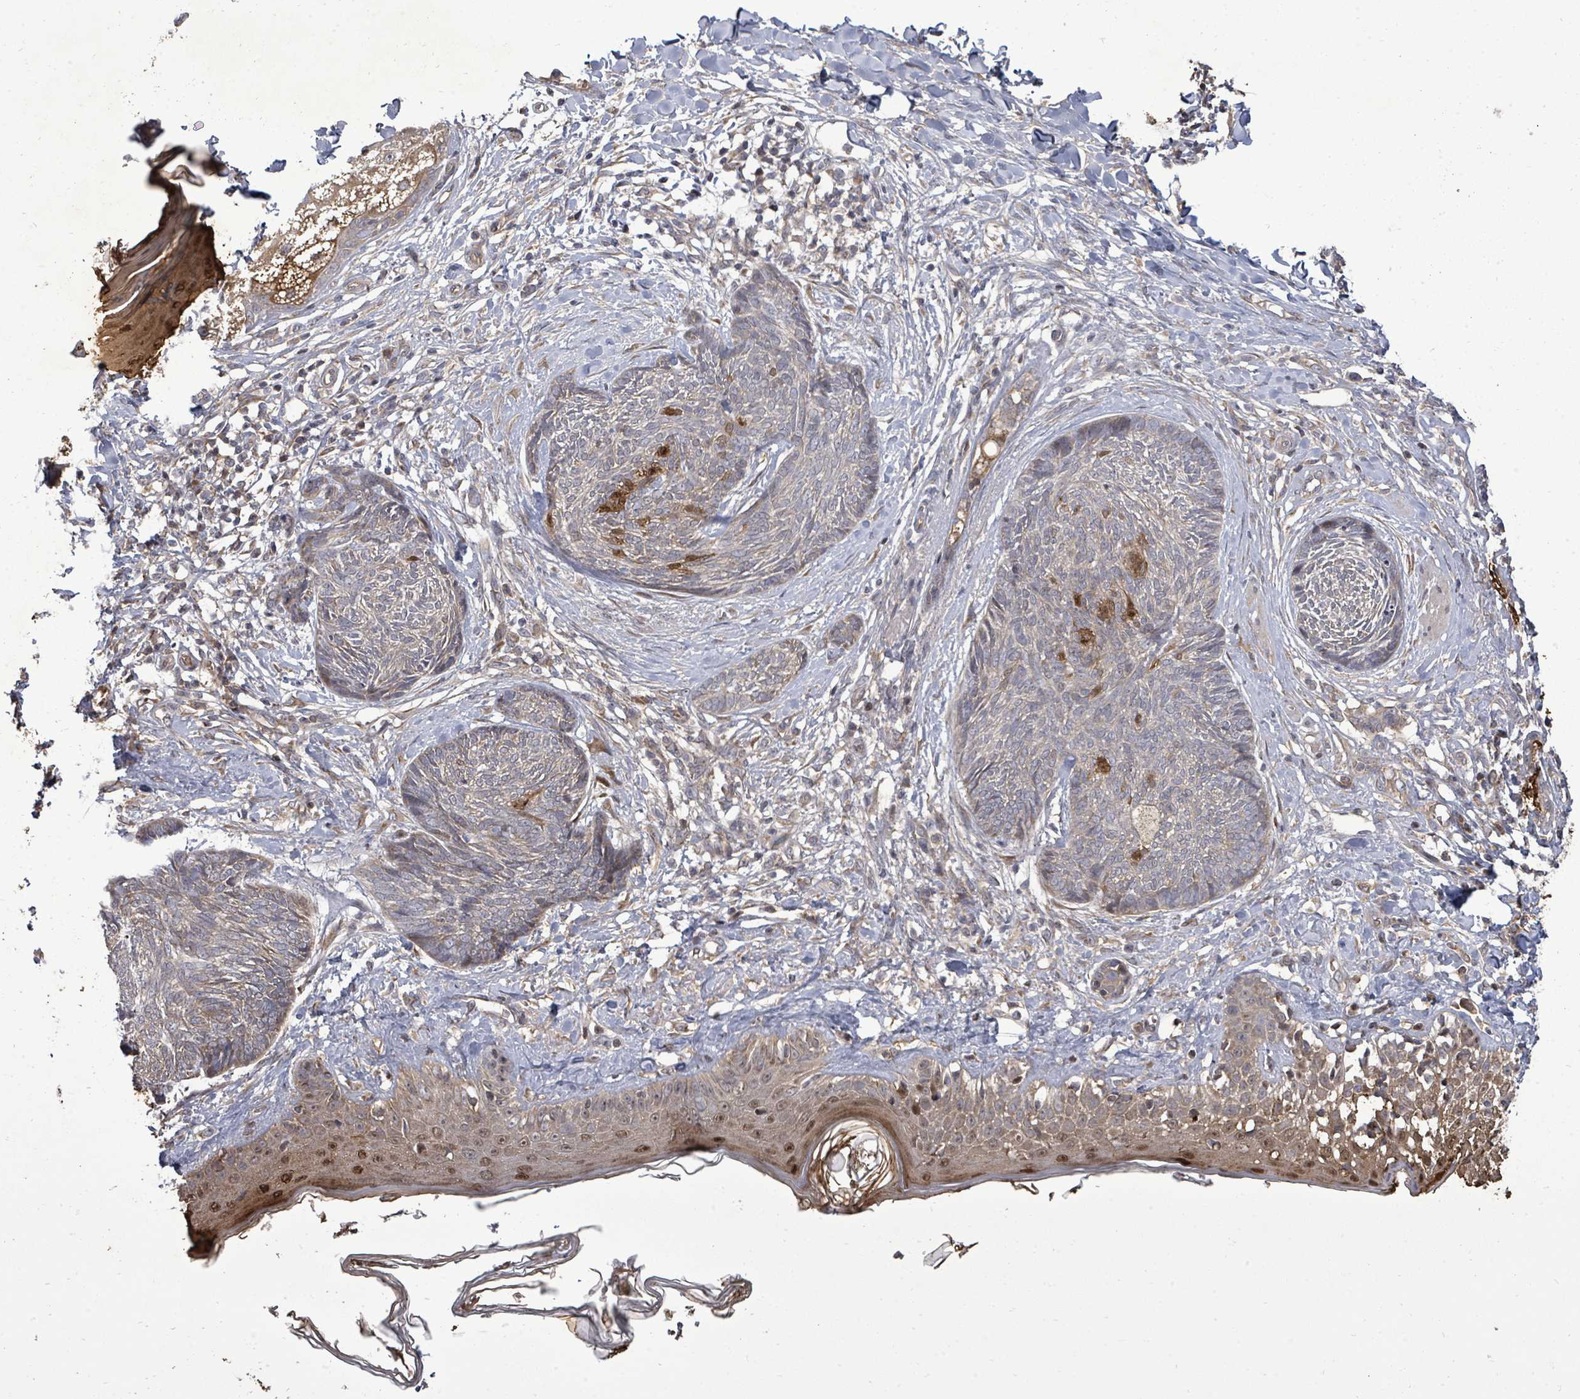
{"staining": {"intensity": "moderate", "quantity": "<25%", "location": "cytoplasmic/membranous,nuclear"}, "tissue": "skin cancer", "cell_type": "Tumor cells", "image_type": "cancer", "snomed": [{"axis": "morphology", "description": "Basal cell carcinoma"}, {"axis": "topography", "description": "Skin"}], "caption": "Immunohistochemistry (IHC) photomicrograph of skin cancer (basal cell carcinoma) stained for a protein (brown), which exhibits low levels of moderate cytoplasmic/membranous and nuclear positivity in approximately <25% of tumor cells.", "gene": "KRTAP27-1", "patient": {"sex": "male", "age": 73}}